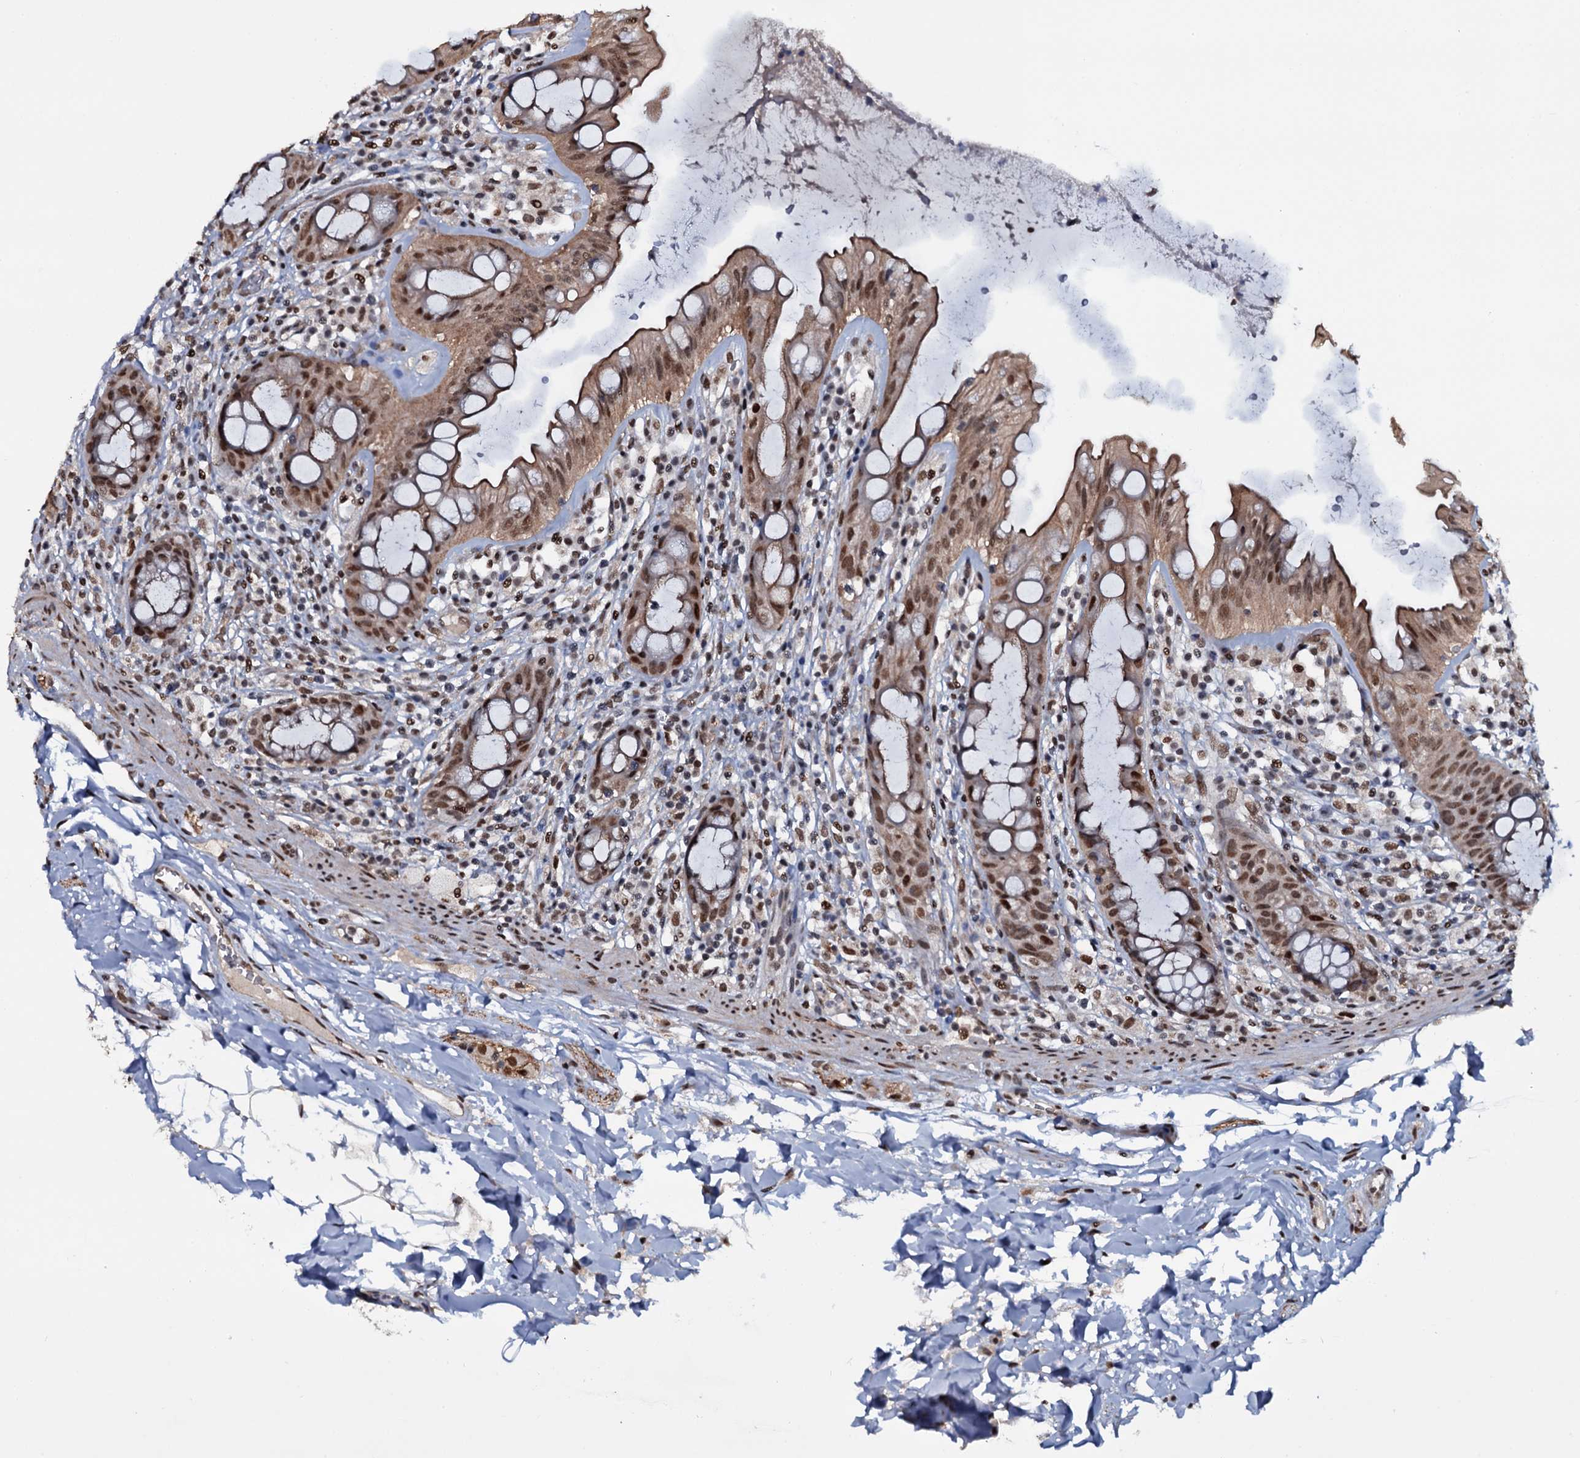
{"staining": {"intensity": "moderate", "quantity": ">75%", "location": "cytoplasmic/membranous,nuclear"}, "tissue": "rectum", "cell_type": "Glandular cells", "image_type": "normal", "snomed": [{"axis": "morphology", "description": "Normal tissue, NOS"}, {"axis": "topography", "description": "Rectum"}], "caption": "Glandular cells exhibit medium levels of moderate cytoplasmic/membranous,nuclear expression in about >75% of cells in normal human rectum. (IHC, brightfield microscopy, high magnification).", "gene": "SH2D4B", "patient": {"sex": "female", "age": 57}}